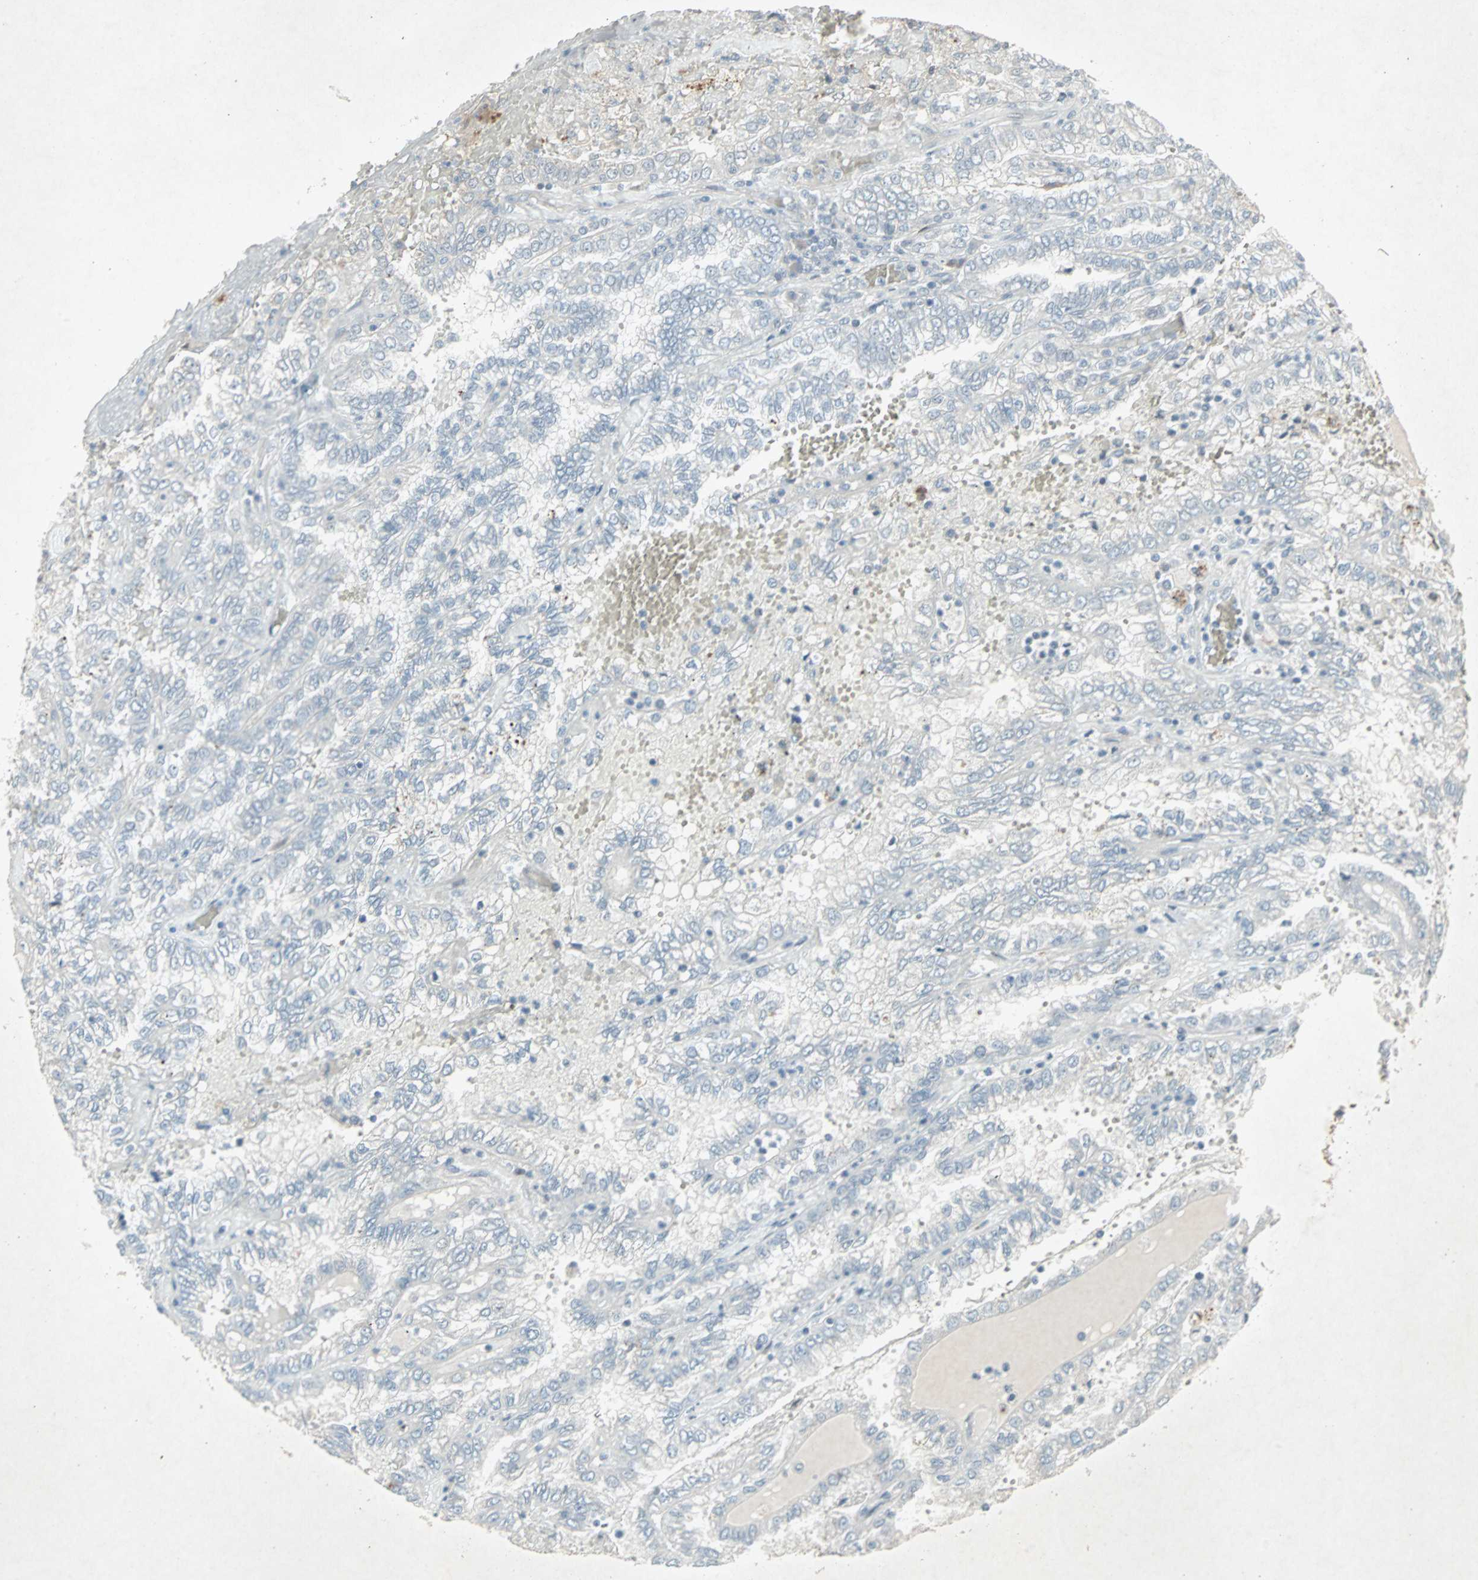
{"staining": {"intensity": "negative", "quantity": "none", "location": "none"}, "tissue": "renal cancer", "cell_type": "Tumor cells", "image_type": "cancer", "snomed": [{"axis": "morphology", "description": "Inflammation, NOS"}, {"axis": "morphology", "description": "Adenocarcinoma, NOS"}, {"axis": "topography", "description": "Kidney"}], "caption": "Renal adenocarcinoma was stained to show a protein in brown. There is no significant expression in tumor cells.", "gene": "LANCL3", "patient": {"sex": "male", "age": 68}}